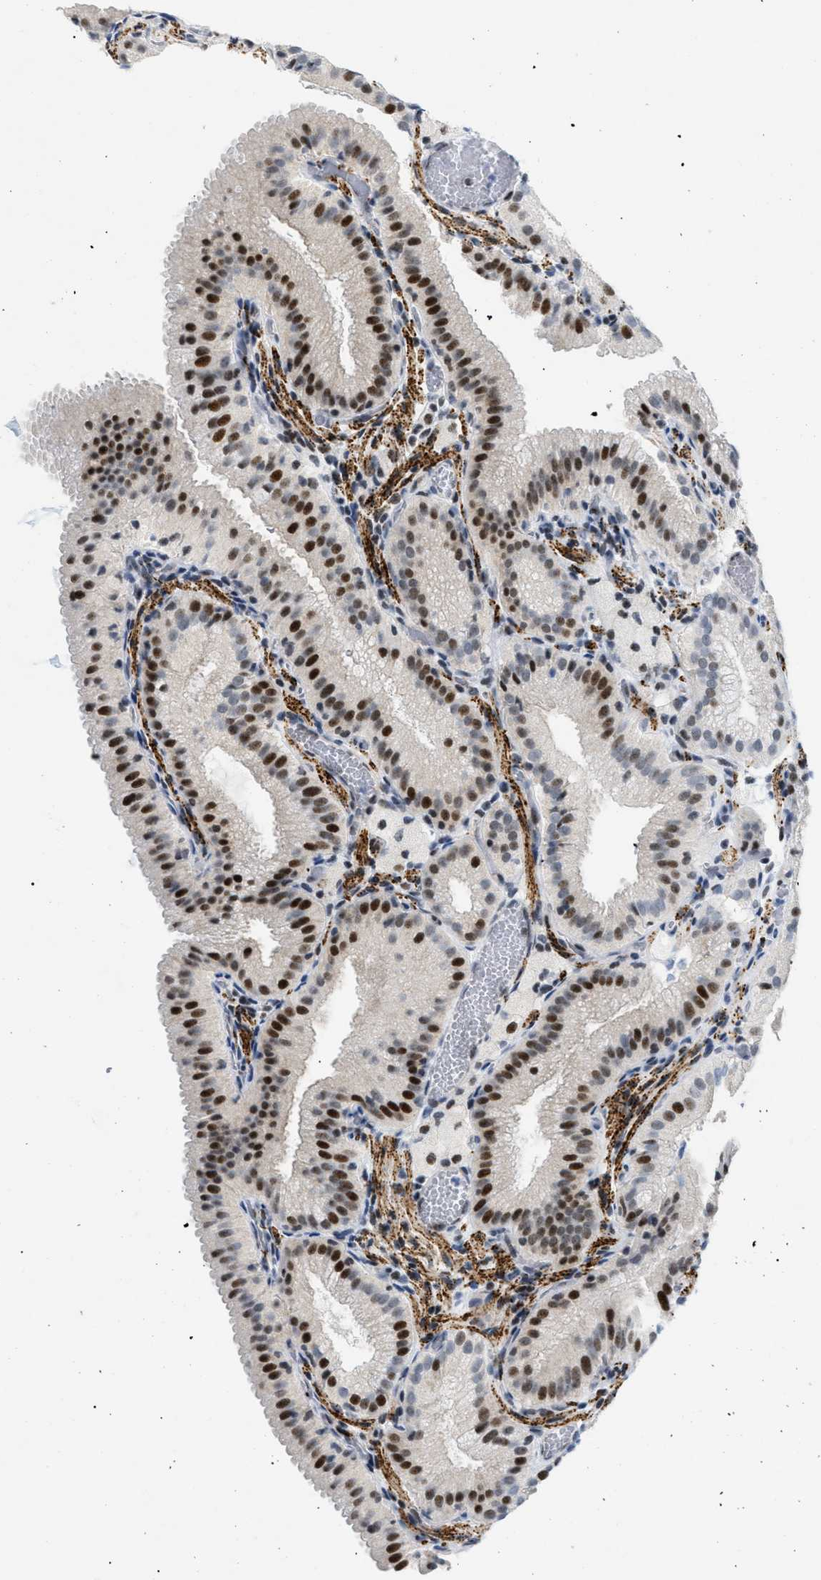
{"staining": {"intensity": "strong", "quantity": ">75%", "location": "nuclear"}, "tissue": "gallbladder", "cell_type": "Glandular cells", "image_type": "normal", "snomed": [{"axis": "morphology", "description": "Normal tissue, NOS"}, {"axis": "topography", "description": "Gallbladder"}], "caption": "Protein staining of benign gallbladder exhibits strong nuclear staining in approximately >75% of glandular cells. Using DAB (3,3'-diaminobenzidine) (brown) and hematoxylin (blue) stains, captured at high magnification using brightfield microscopy.", "gene": "MED1", "patient": {"sex": "male", "age": 54}}